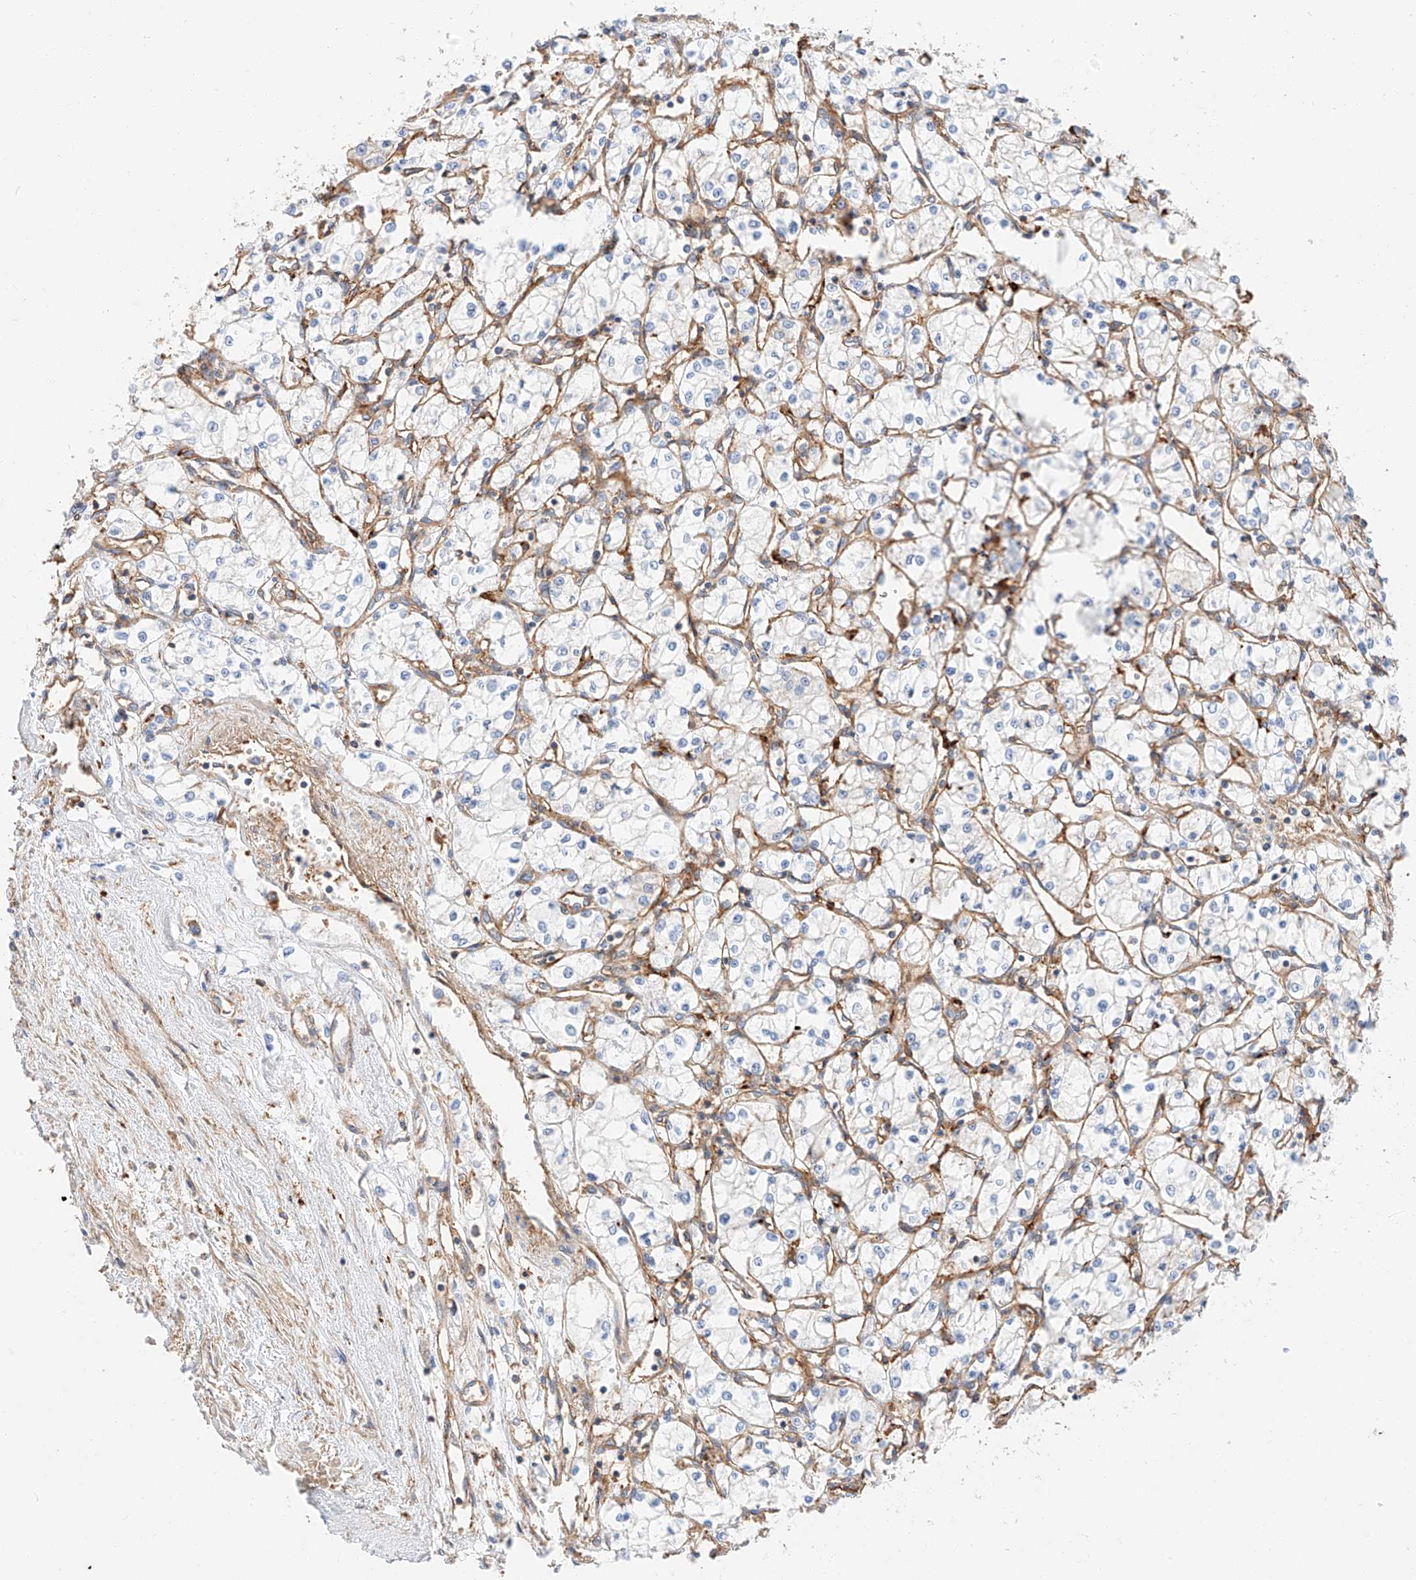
{"staining": {"intensity": "negative", "quantity": "none", "location": "none"}, "tissue": "renal cancer", "cell_type": "Tumor cells", "image_type": "cancer", "snomed": [{"axis": "morphology", "description": "Adenocarcinoma, NOS"}, {"axis": "topography", "description": "Kidney"}], "caption": "Tumor cells show no significant staining in renal cancer.", "gene": "HAUS4", "patient": {"sex": "male", "age": 59}}